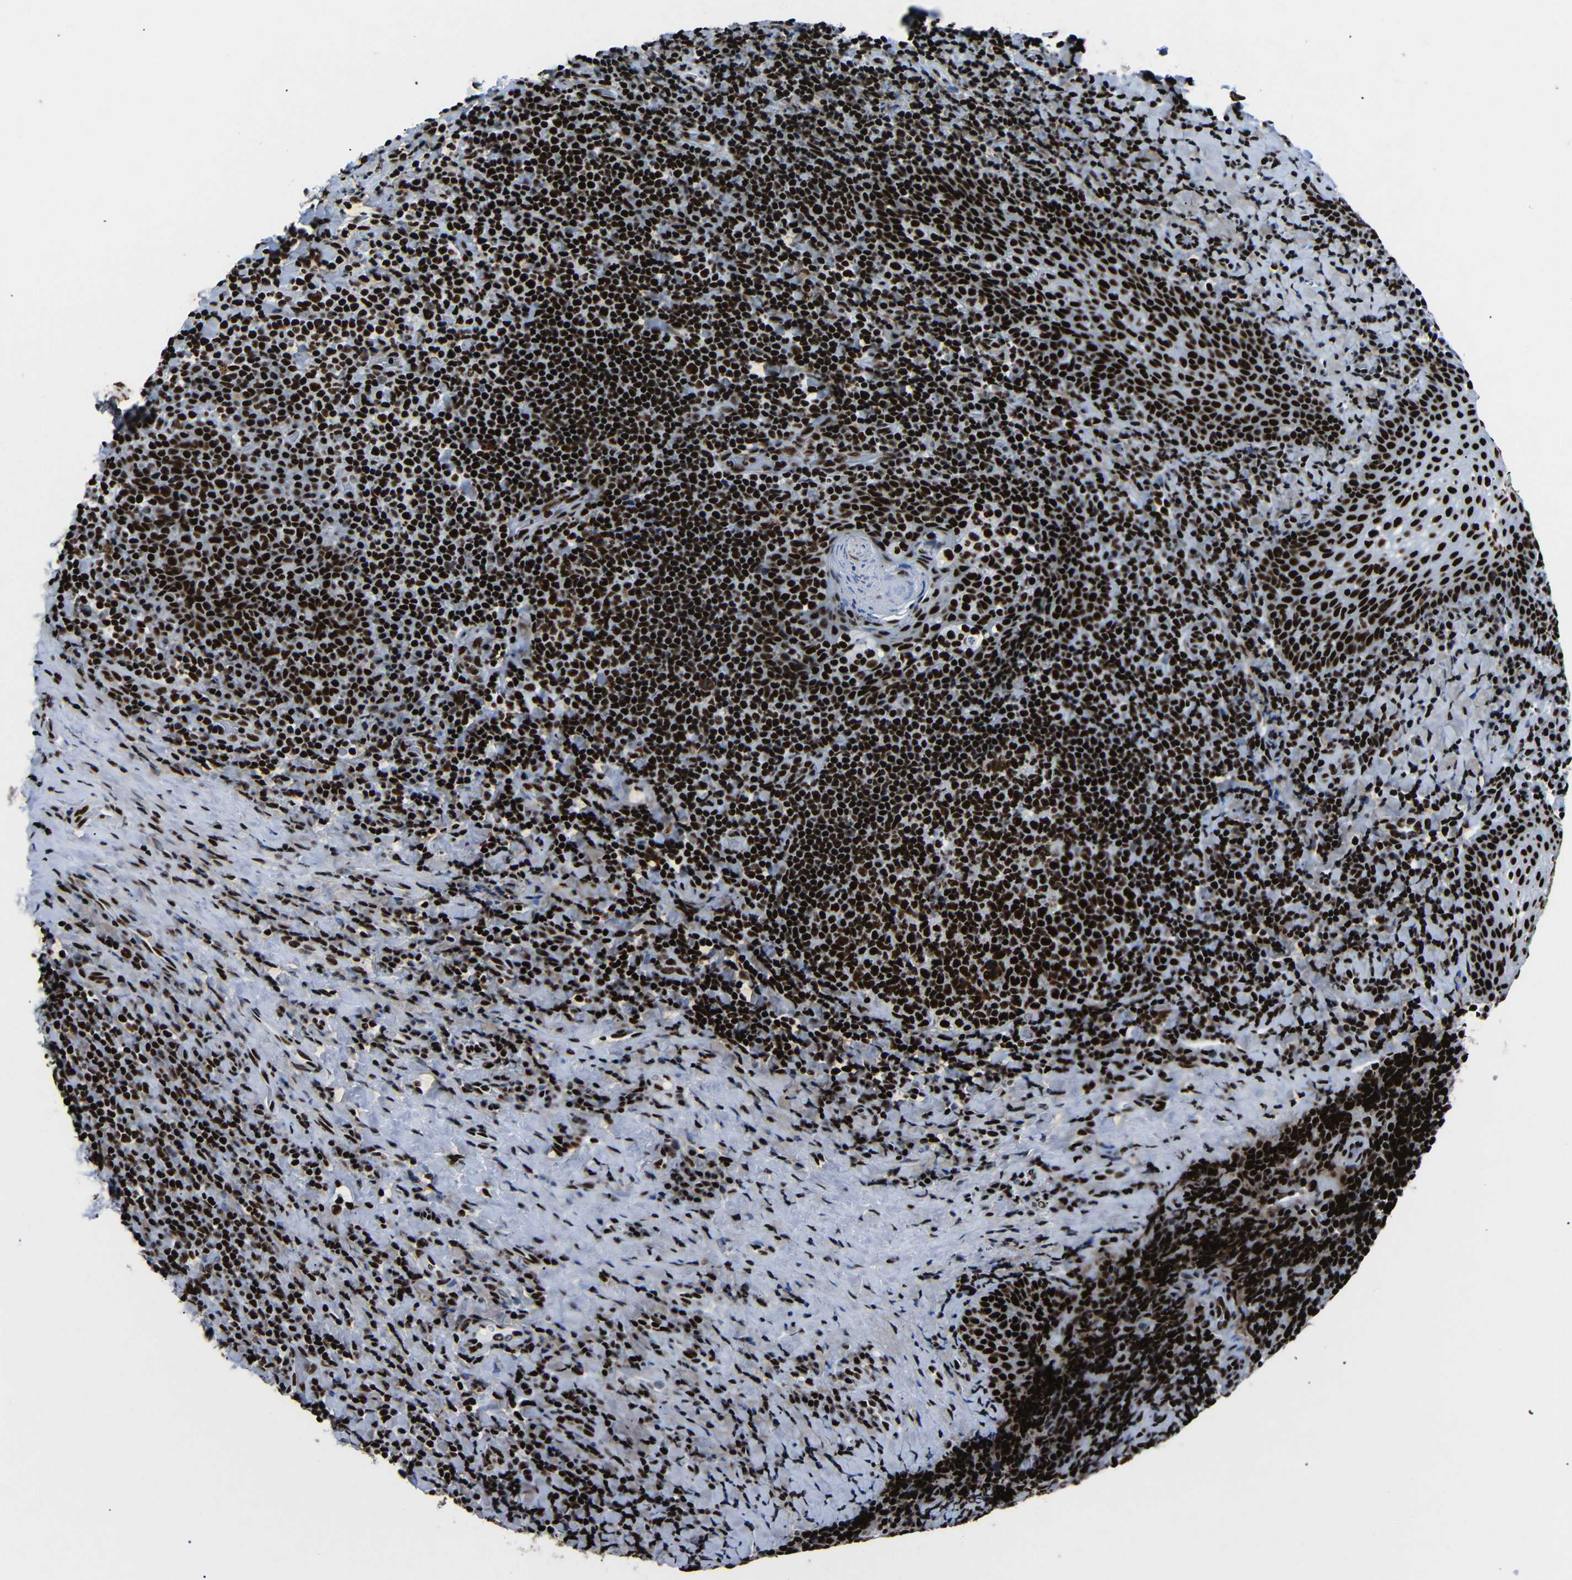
{"staining": {"intensity": "strong", "quantity": ">75%", "location": "nuclear"}, "tissue": "tonsil", "cell_type": "Germinal center cells", "image_type": "normal", "snomed": [{"axis": "morphology", "description": "Normal tissue, NOS"}, {"axis": "topography", "description": "Tonsil"}], "caption": "Immunohistochemical staining of benign human tonsil shows >75% levels of strong nuclear protein expression in about >75% of germinal center cells. Immunohistochemistry stains the protein in brown and the nuclei are stained blue.", "gene": "SRSF1", "patient": {"sex": "male", "age": 17}}